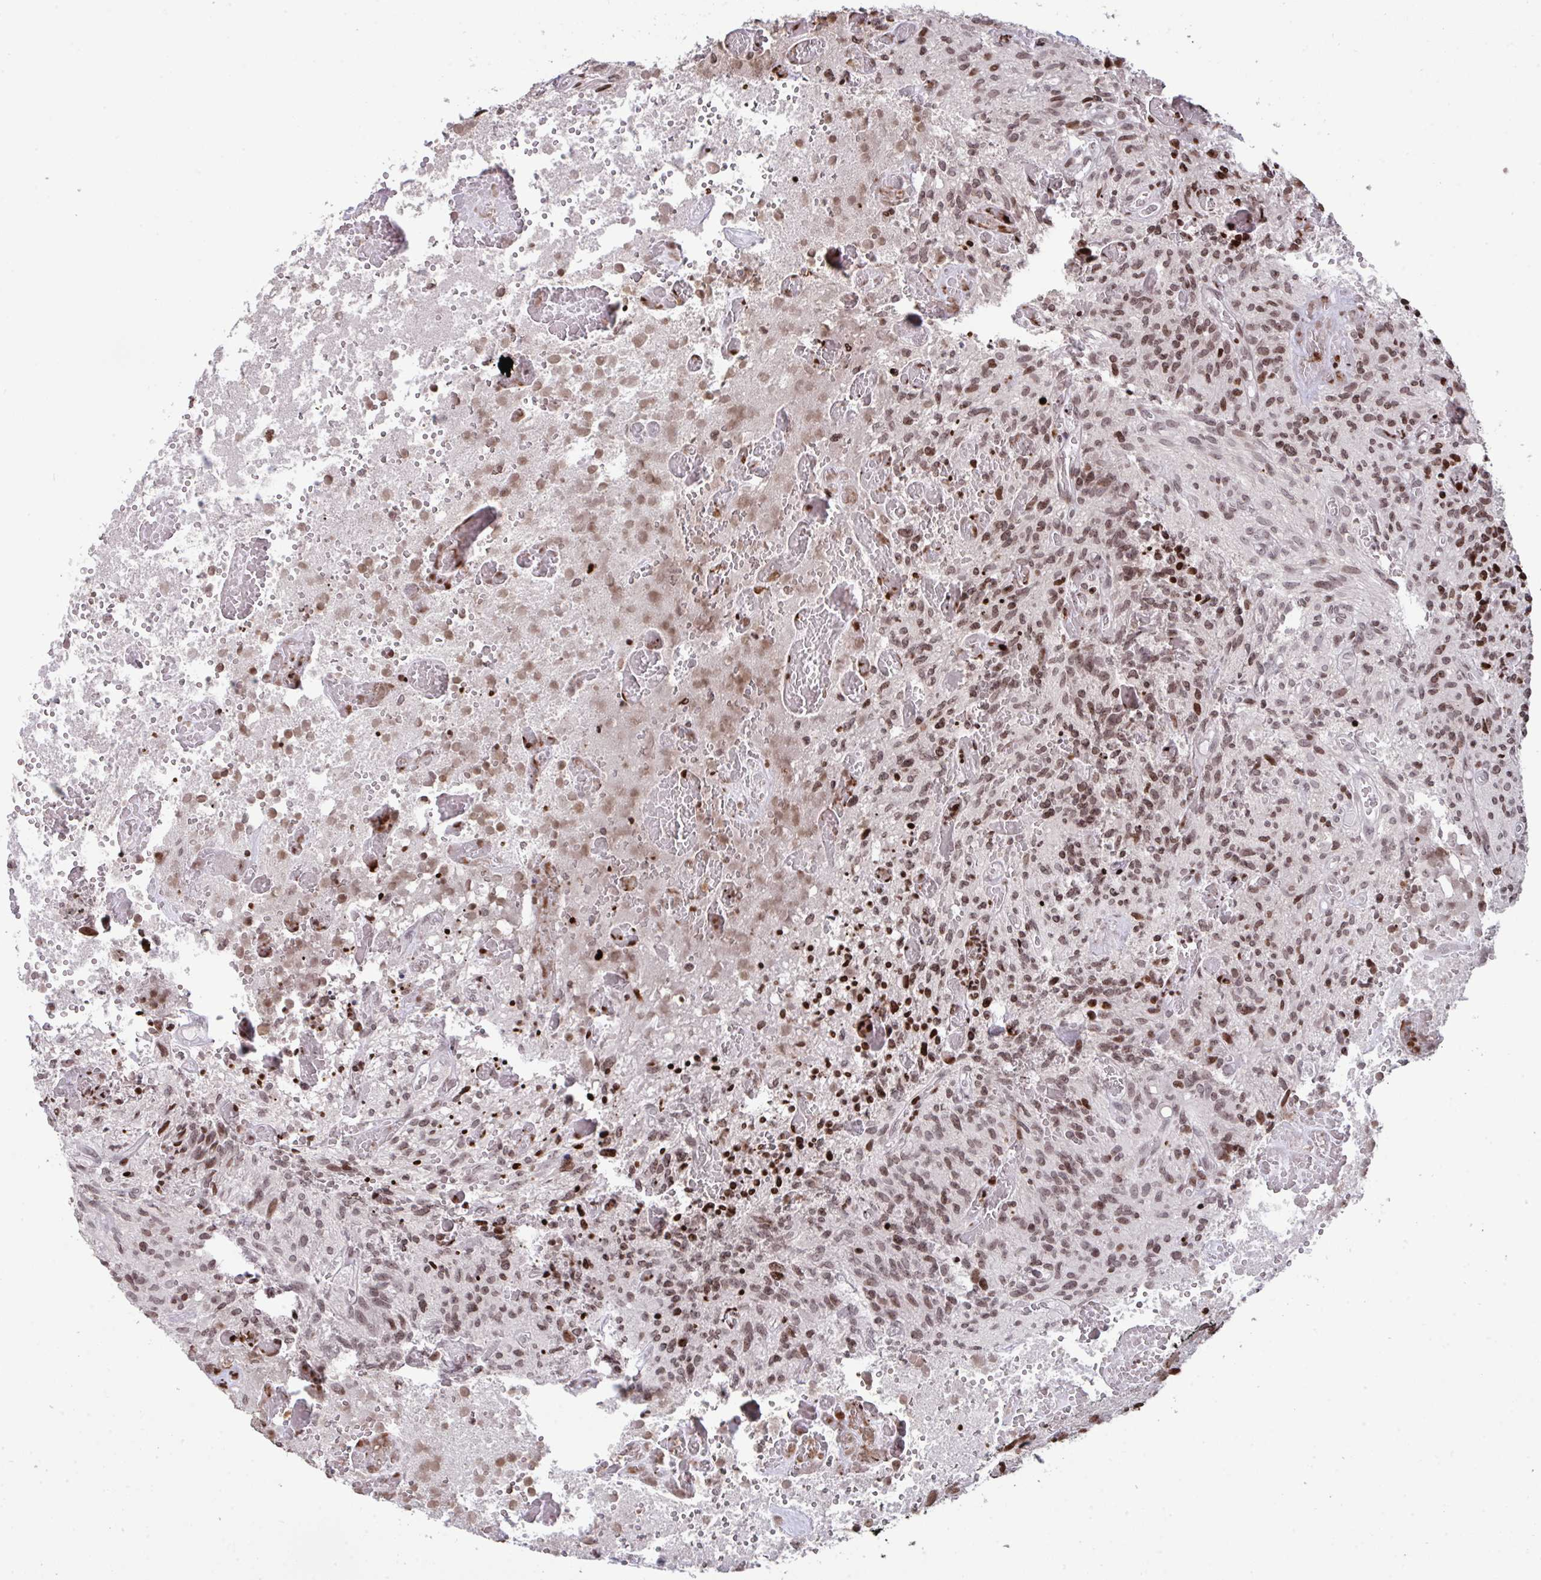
{"staining": {"intensity": "moderate", "quantity": ">75%", "location": "nuclear"}, "tissue": "glioma", "cell_type": "Tumor cells", "image_type": "cancer", "snomed": [{"axis": "morphology", "description": "Glioma, malignant, High grade"}, {"axis": "topography", "description": "Brain"}], "caption": "This is a histology image of IHC staining of malignant glioma (high-grade), which shows moderate staining in the nuclear of tumor cells.", "gene": "NIP7", "patient": {"sex": "male", "age": 75}}